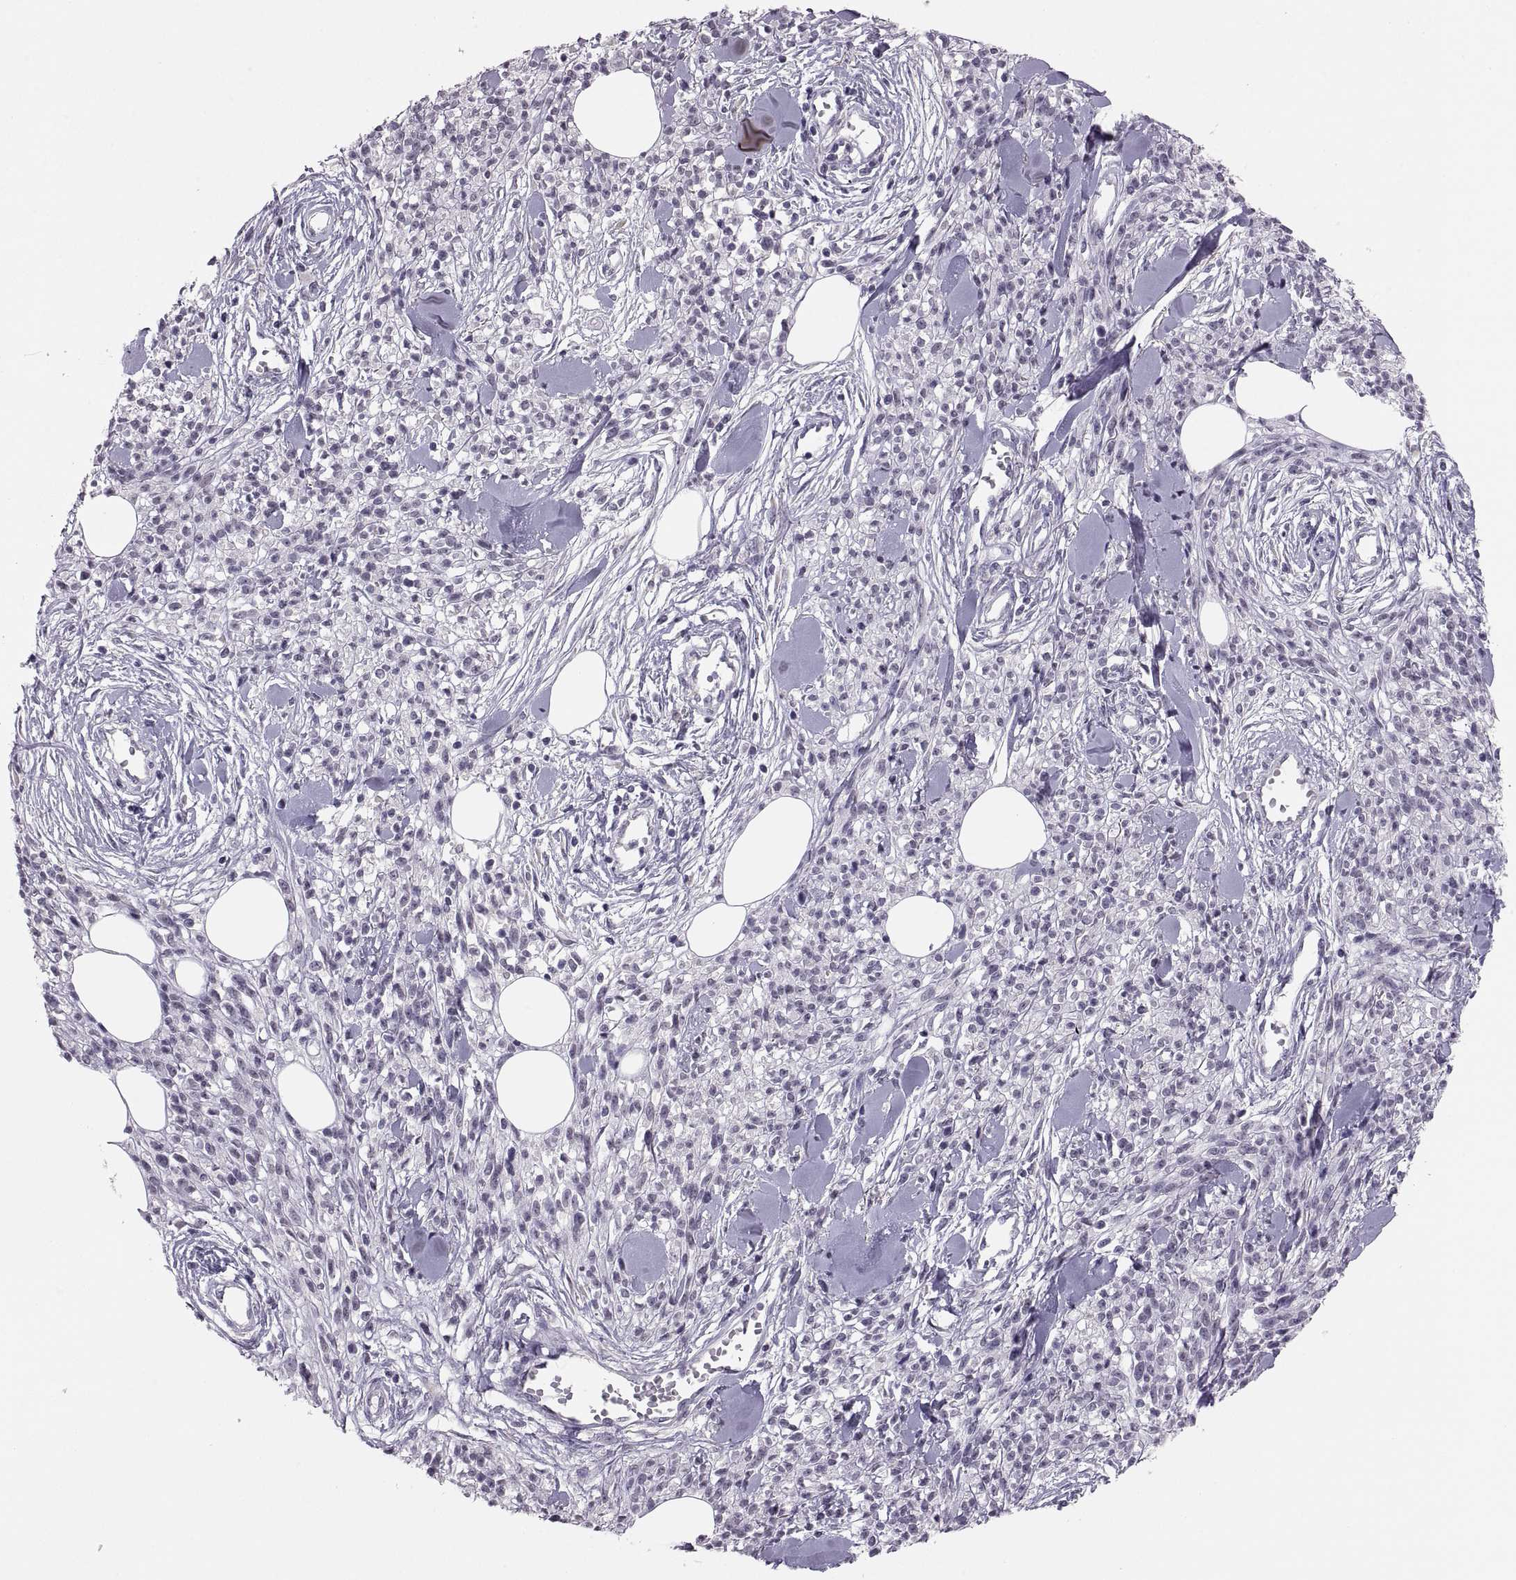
{"staining": {"intensity": "negative", "quantity": "none", "location": "none"}, "tissue": "melanoma", "cell_type": "Tumor cells", "image_type": "cancer", "snomed": [{"axis": "morphology", "description": "Malignant melanoma, NOS"}, {"axis": "topography", "description": "Skin"}, {"axis": "topography", "description": "Skin of trunk"}], "caption": "Histopathology image shows no protein positivity in tumor cells of melanoma tissue.", "gene": "ADH6", "patient": {"sex": "male", "age": 74}}